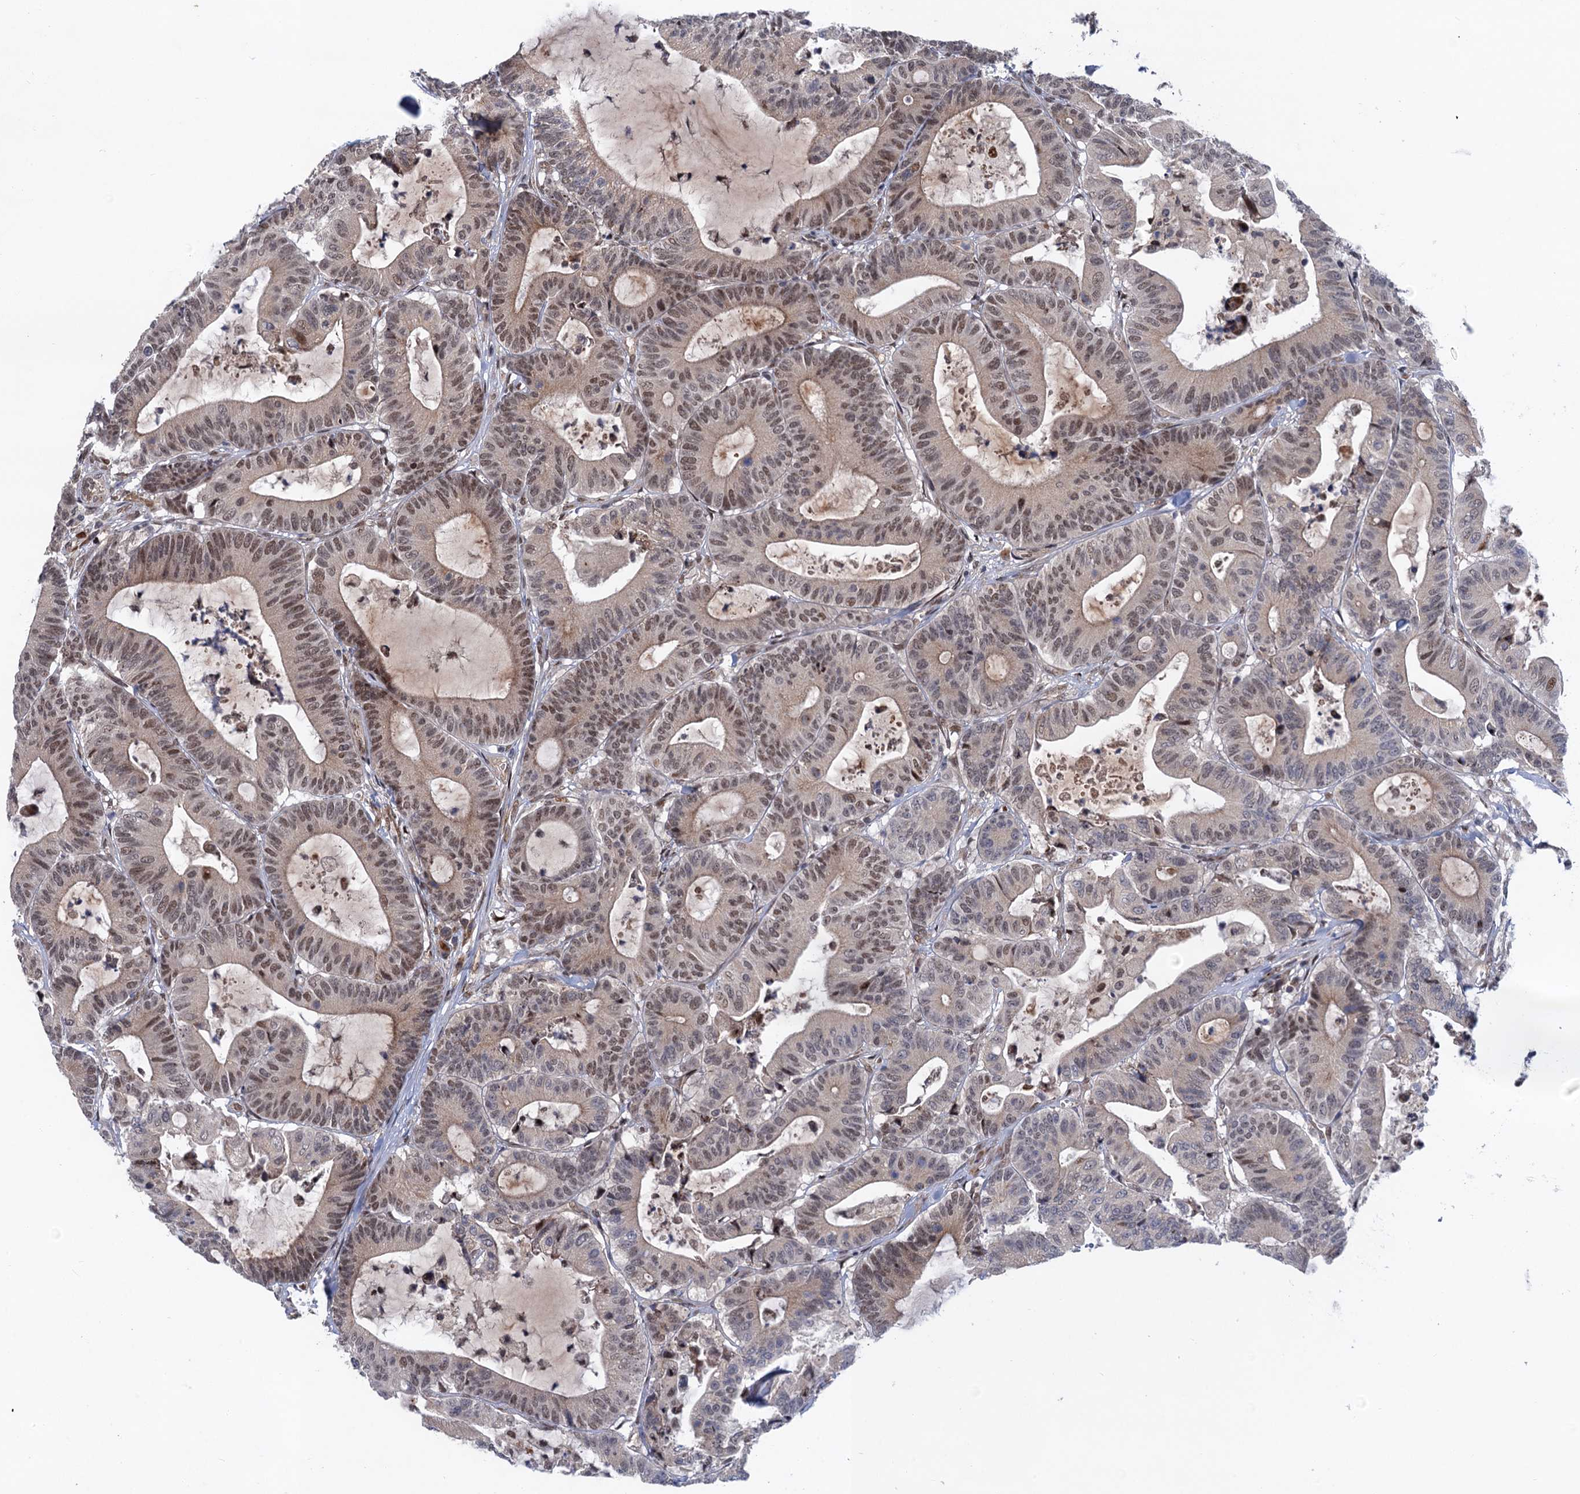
{"staining": {"intensity": "moderate", "quantity": ">75%", "location": "nuclear"}, "tissue": "colorectal cancer", "cell_type": "Tumor cells", "image_type": "cancer", "snomed": [{"axis": "morphology", "description": "Adenocarcinoma, NOS"}, {"axis": "topography", "description": "Colon"}], "caption": "Human adenocarcinoma (colorectal) stained with a brown dye demonstrates moderate nuclear positive staining in about >75% of tumor cells.", "gene": "NEK8", "patient": {"sex": "female", "age": 84}}